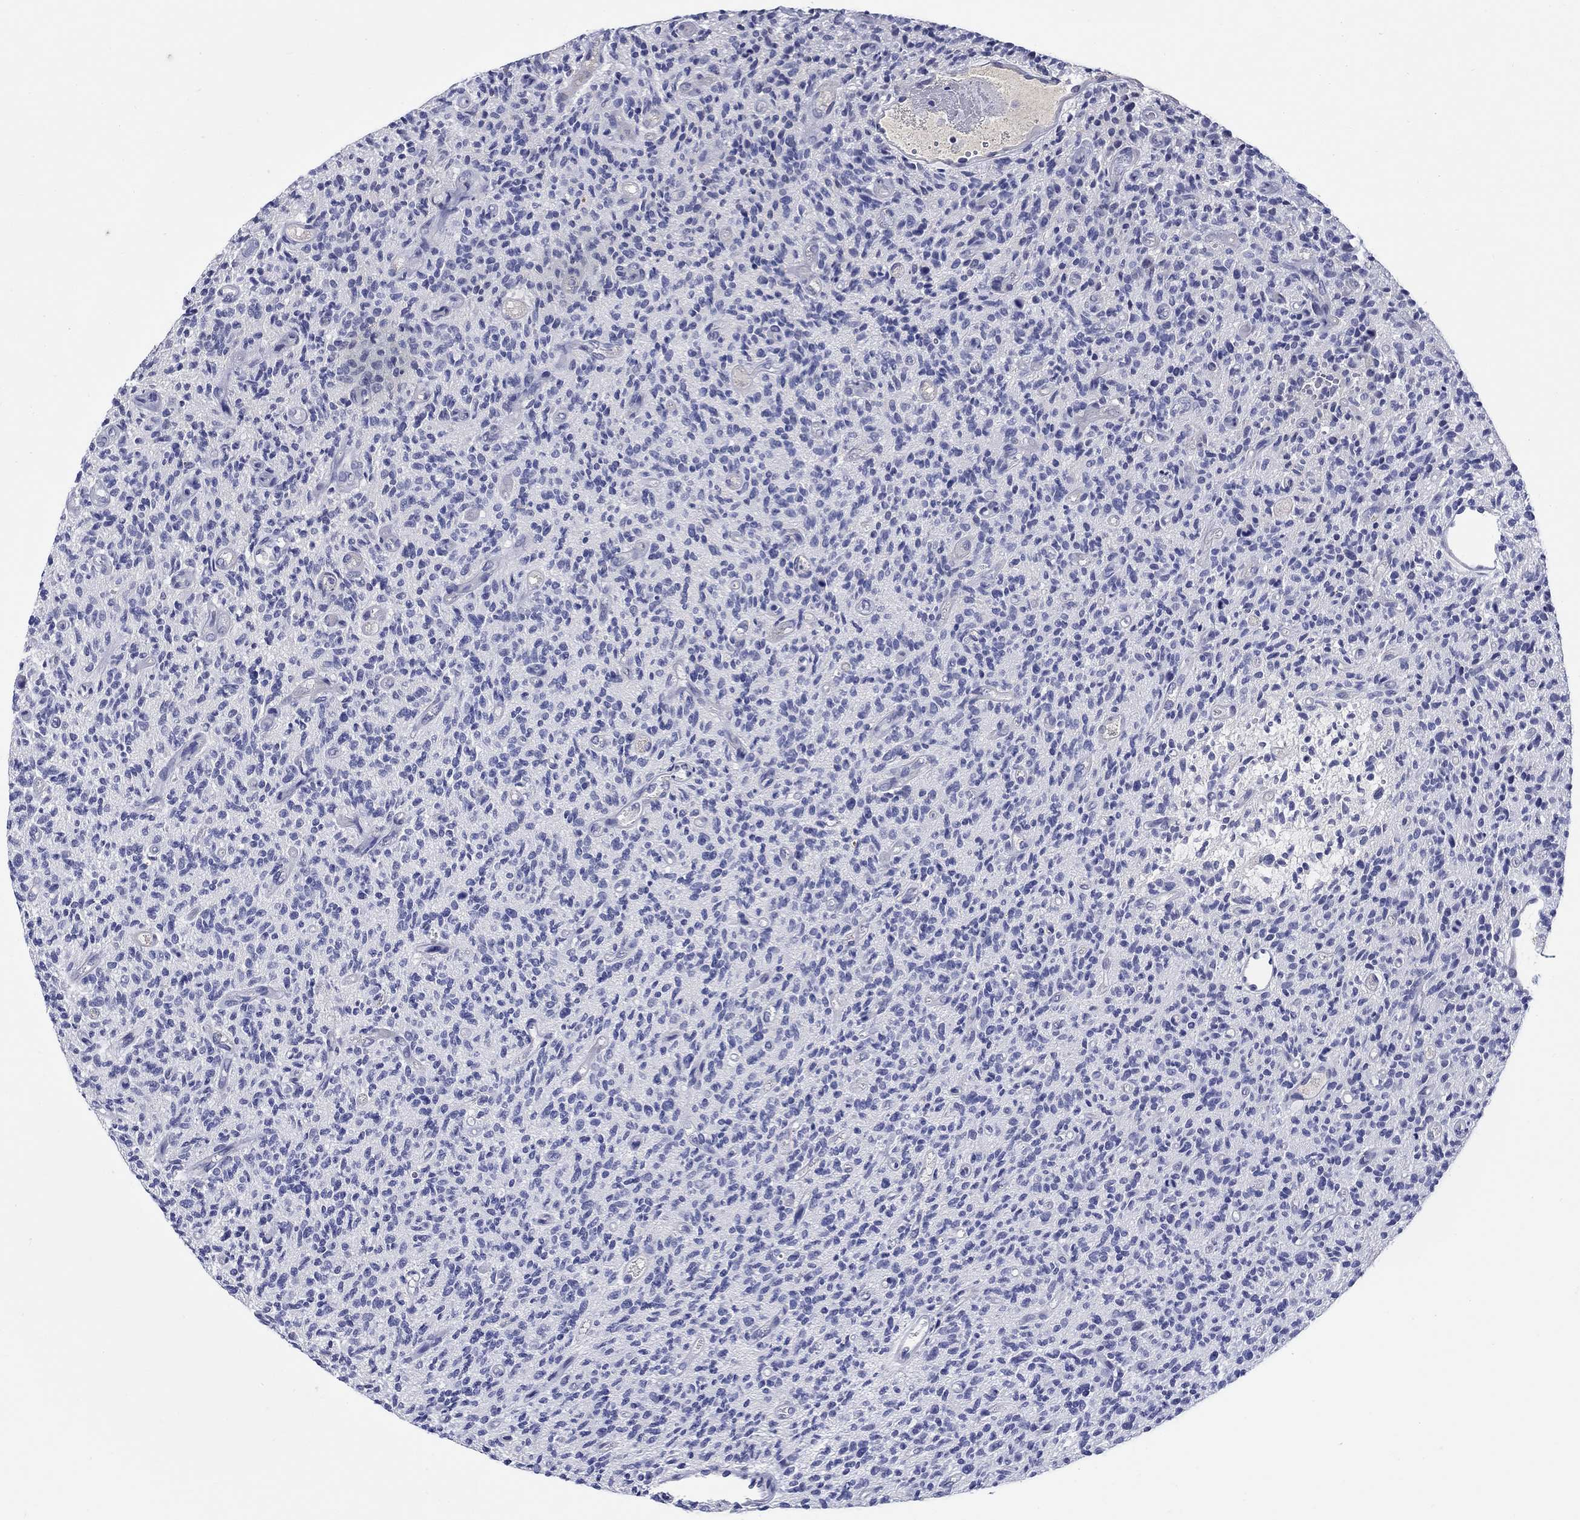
{"staining": {"intensity": "negative", "quantity": "none", "location": "none"}, "tissue": "glioma", "cell_type": "Tumor cells", "image_type": "cancer", "snomed": [{"axis": "morphology", "description": "Glioma, malignant, High grade"}, {"axis": "topography", "description": "Brain"}], "caption": "The micrograph exhibits no staining of tumor cells in glioma.", "gene": "SLC30A3", "patient": {"sex": "male", "age": 64}}